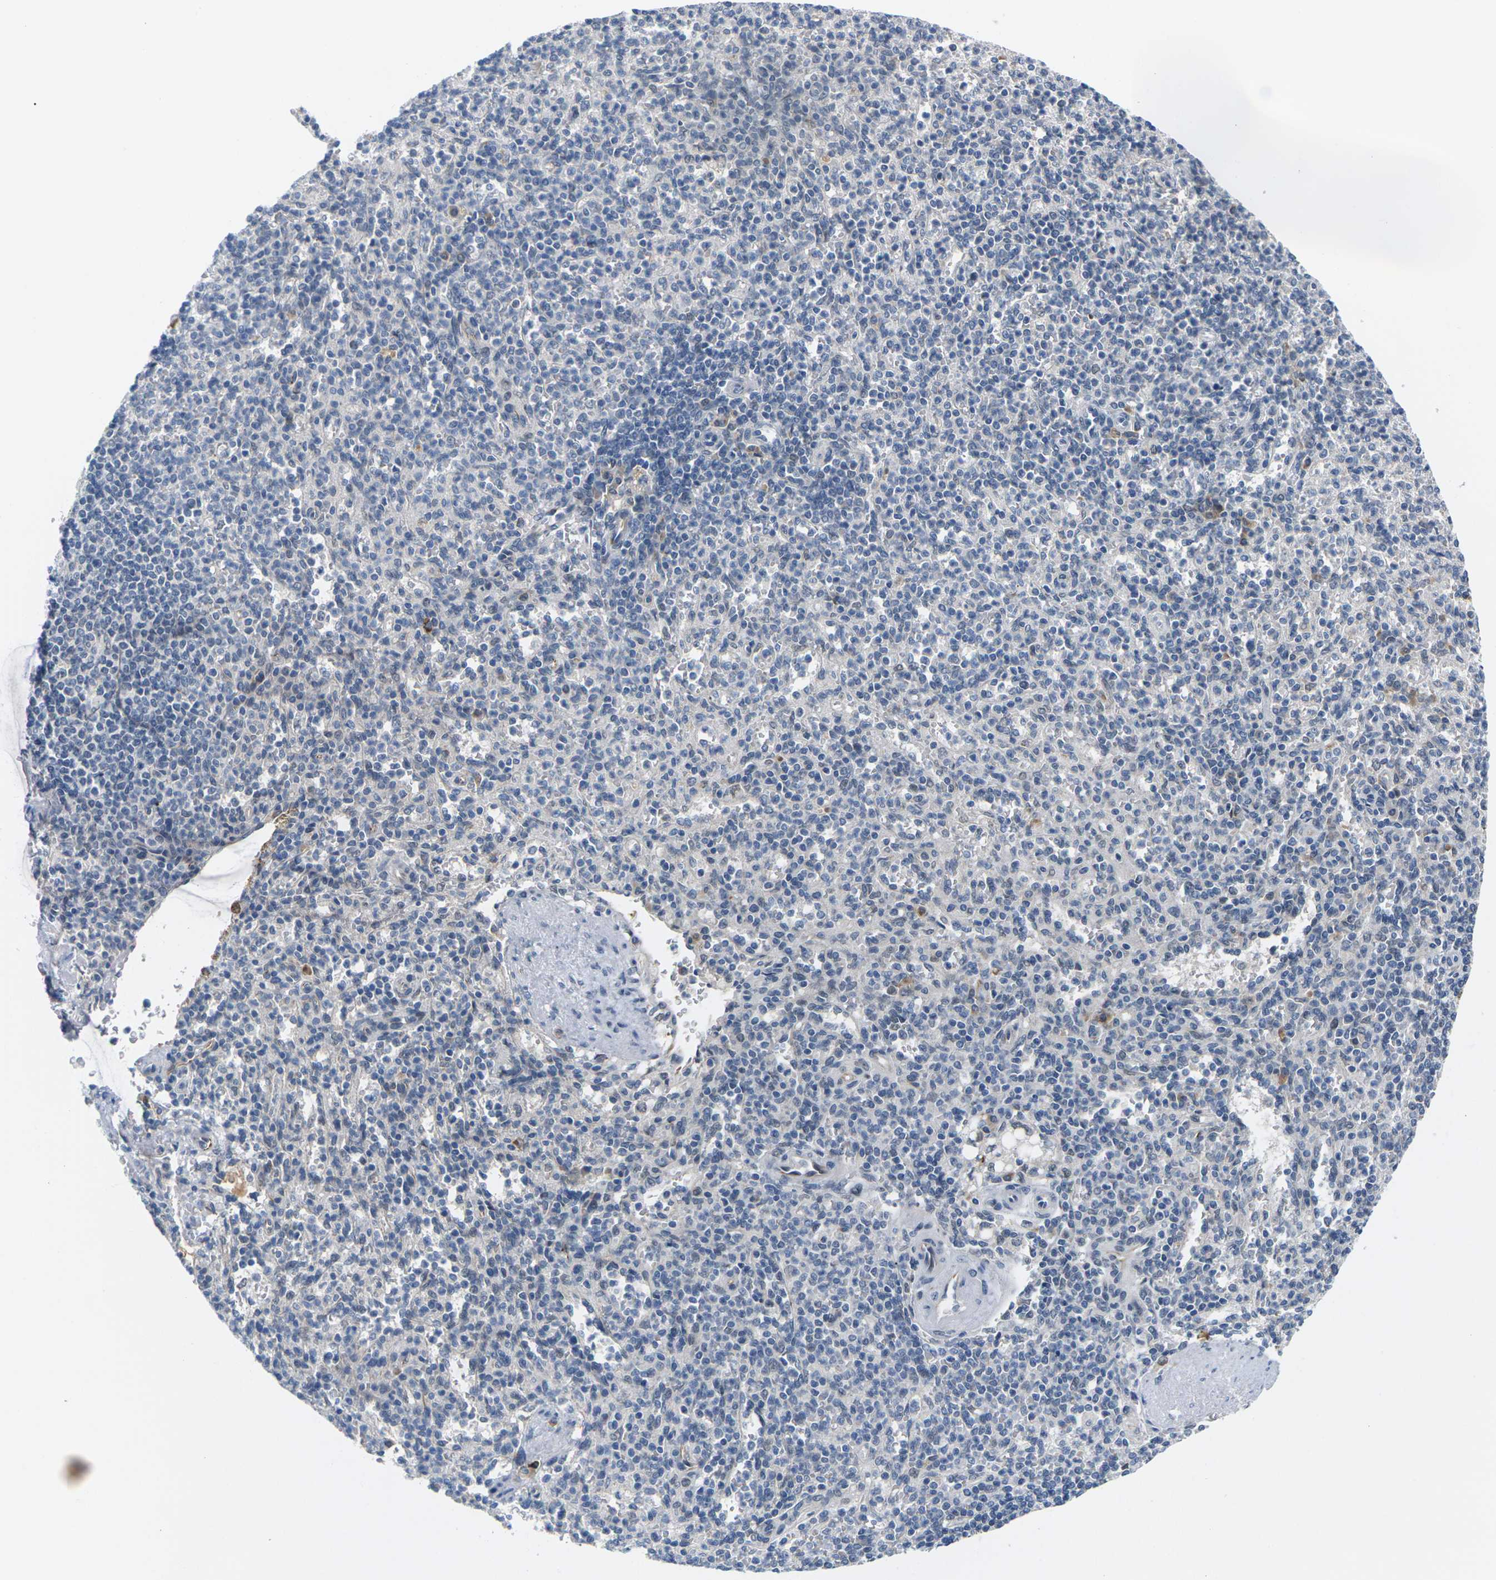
{"staining": {"intensity": "negative", "quantity": "none", "location": "none"}, "tissue": "spleen", "cell_type": "Cells in red pulp", "image_type": "normal", "snomed": [{"axis": "morphology", "description": "Normal tissue, NOS"}, {"axis": "topography", "description": "Spleen"}], "caption": "Photomicrograph shows no significant protein positivity in cells in red pulp of benign spleen. Brightfield microscopy of IHC stained with DAB (3,3'-diaminobenzidine) (brown) and hematoxylin (blue), captured at high magnification.", "gene": "PKP2", "patient": {"sex": "female", "age": 74}}